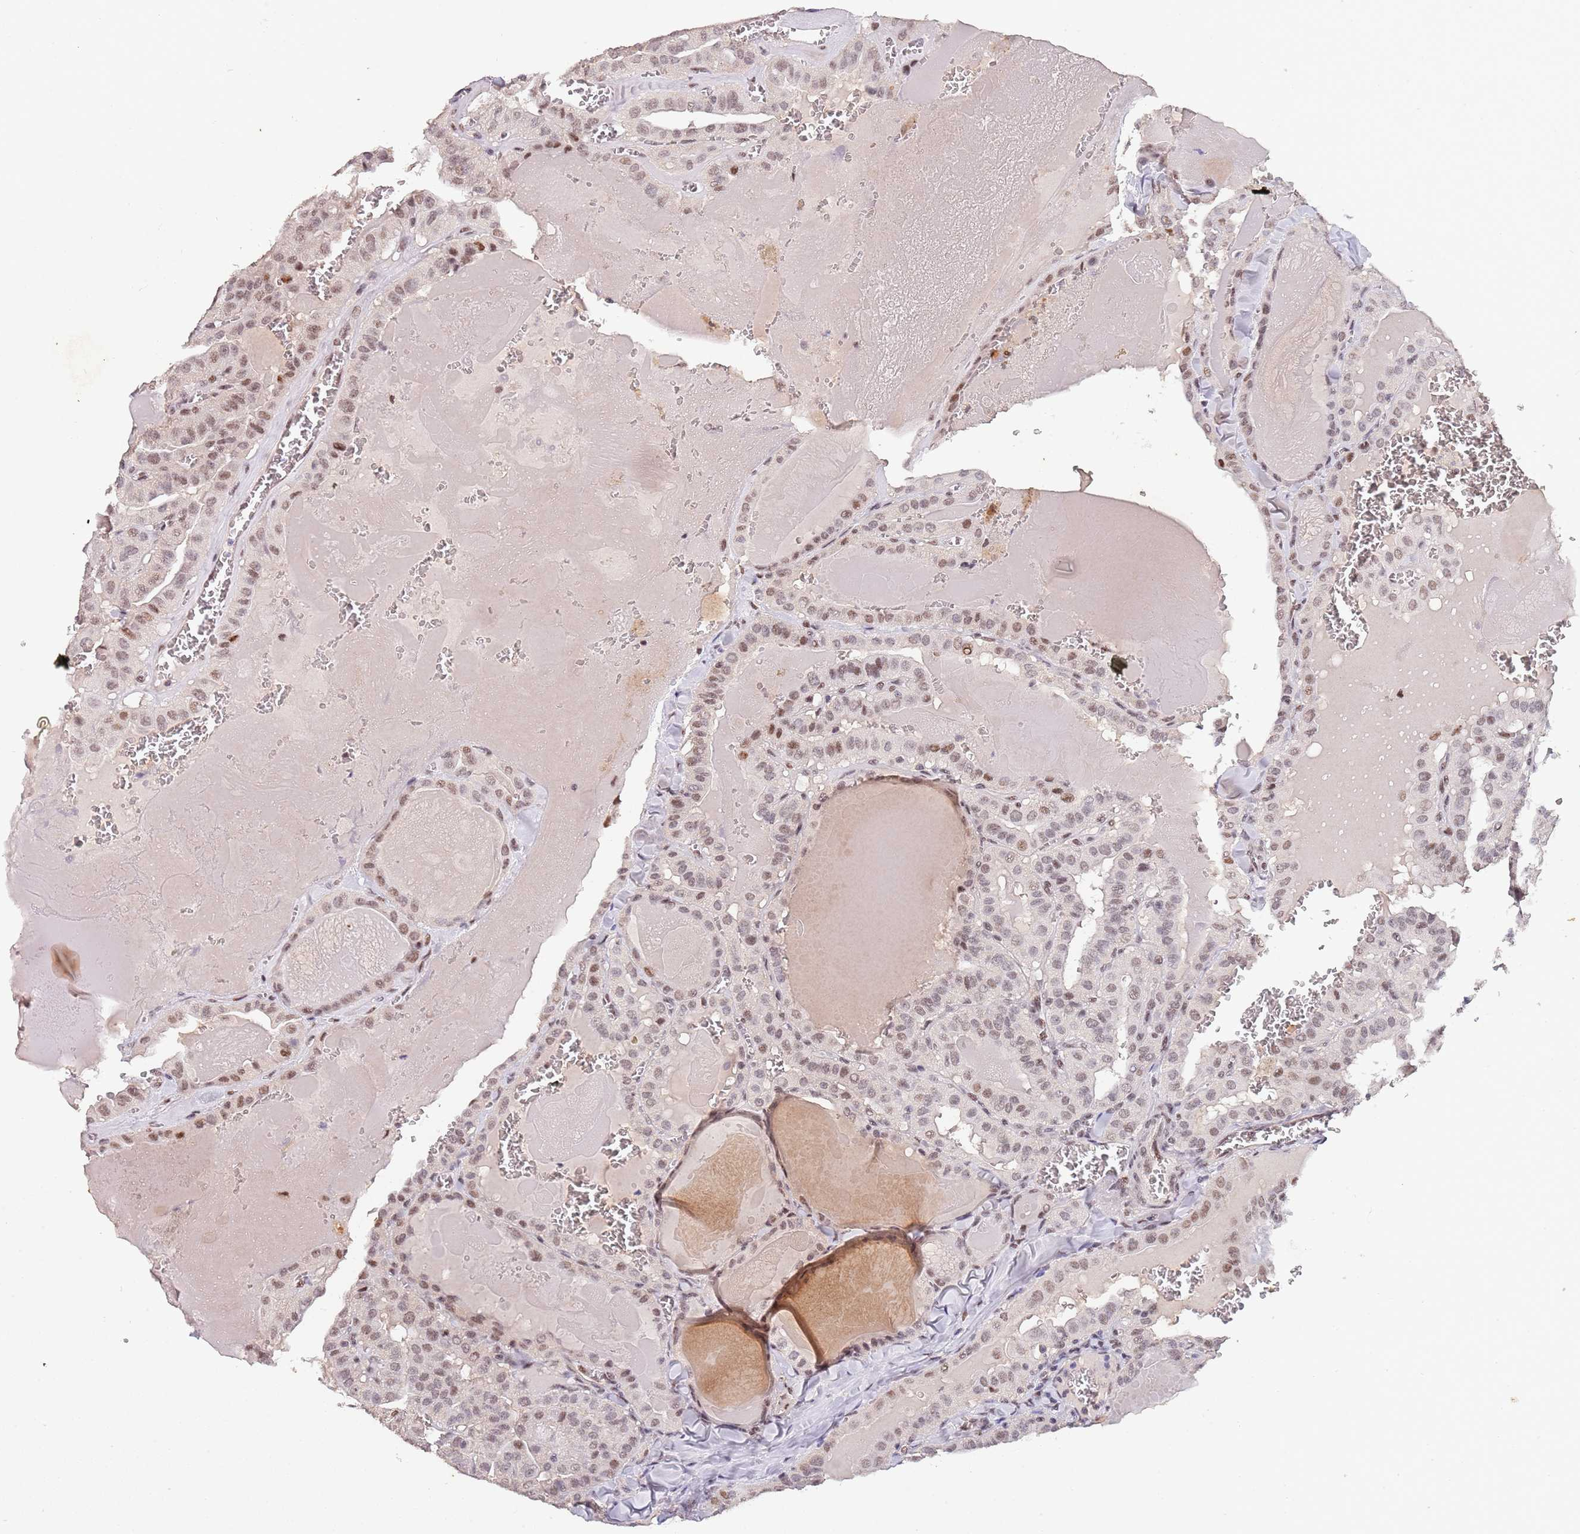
{"staining": {"intensity": "moderate", "quantity": ">75%", "location": "nuclear"}, "tissue": "thyroid cancer", "cell_type": "Tumor cells", "image_type": "cancer", "snomed": [{"axis": "morphology", "description": "Papillary adenocarcinoma, NOS"}, {"axis": "topography", "description": "Thyroid gland"}], "caption": "Papillary adenocarcinoma (thyroid) stained with DAB (3,3'-diaminobenzidine) immunohistochemistry displays medium levels of moderate nuclear expression in approximately >75% of tumor cells.", "gene": "CIZ1", "patient": {"sex": "male", "age": 52}}